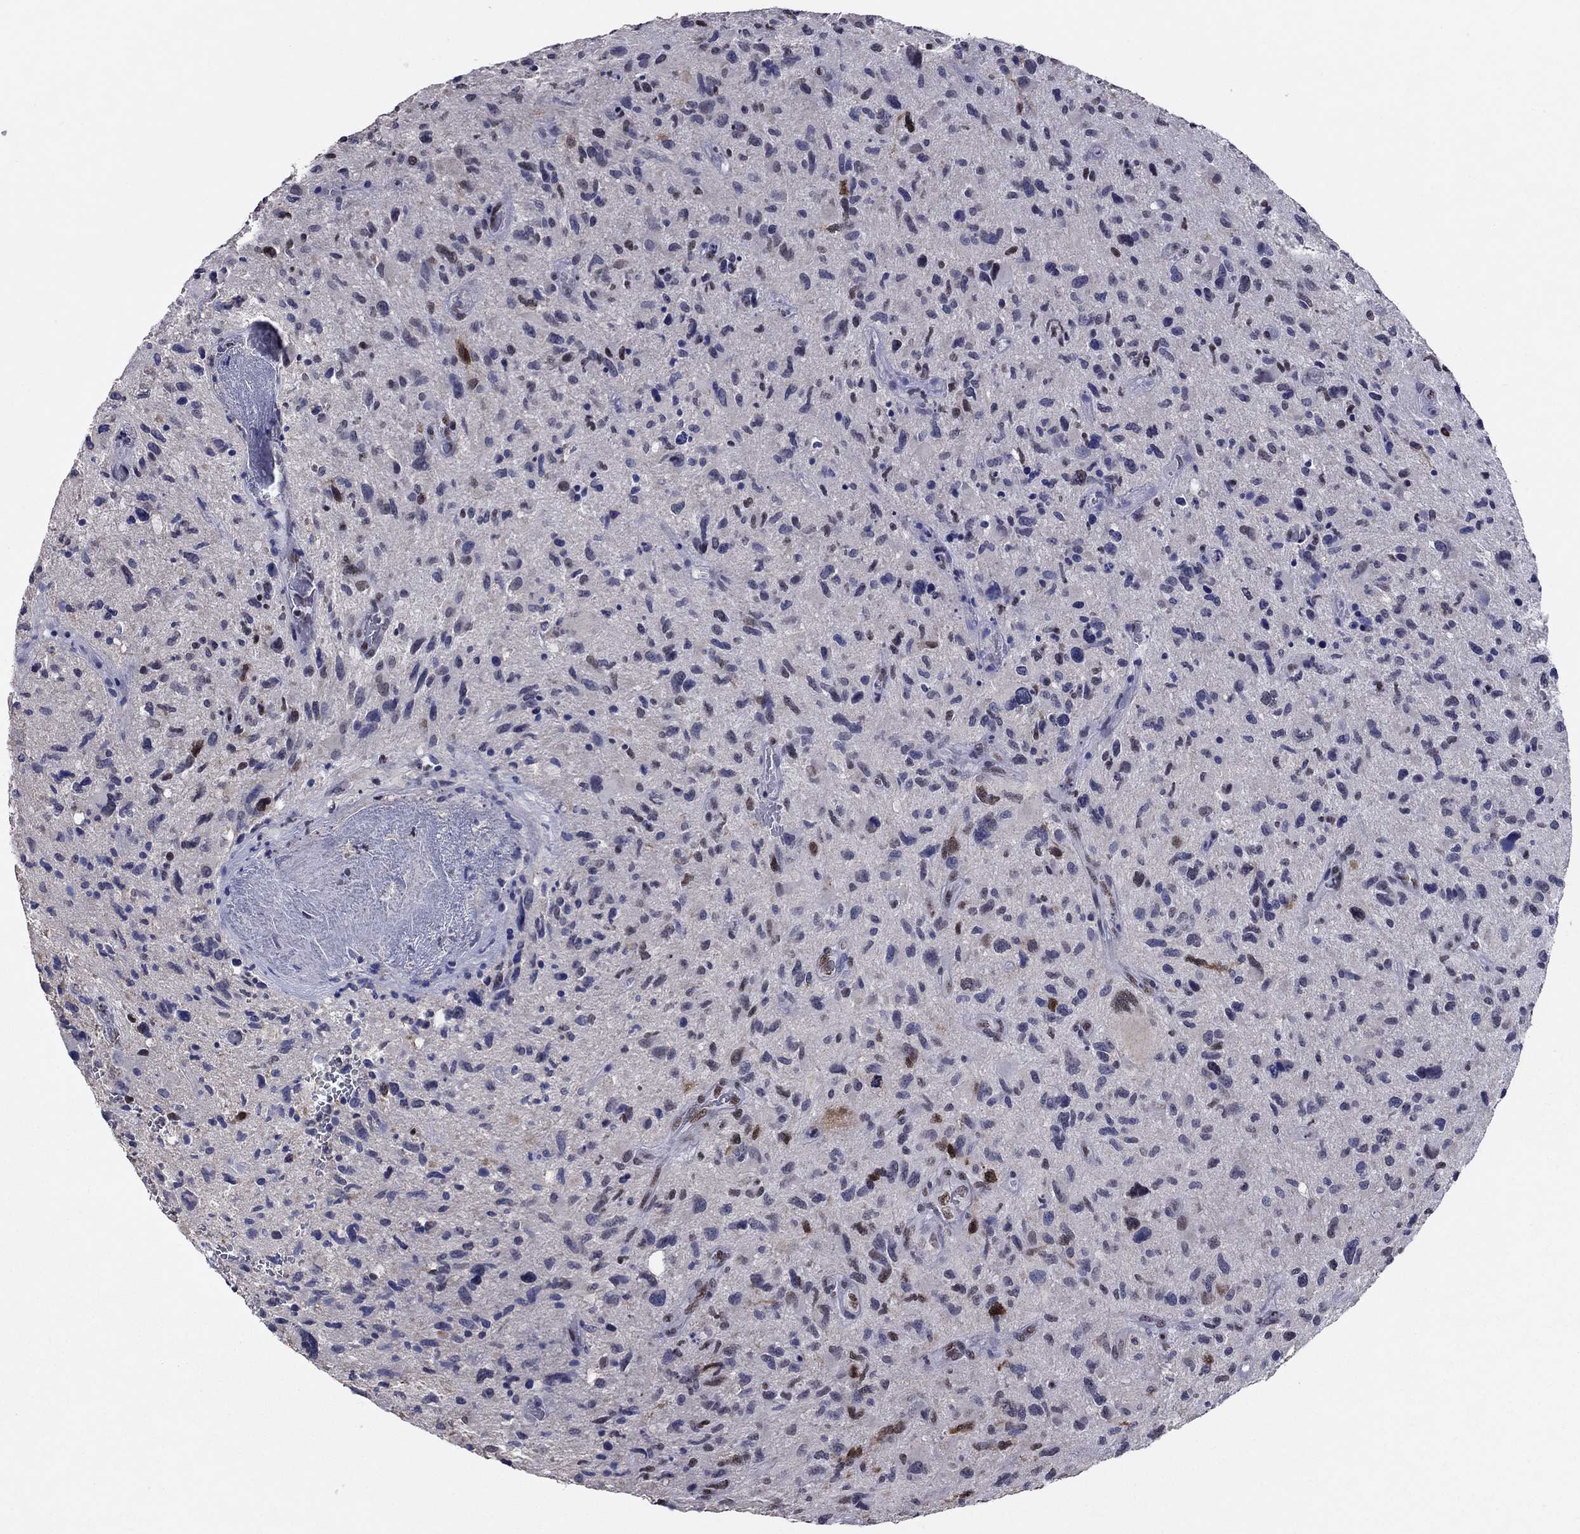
{"staining": {"intensity": "negative", "quantity": "none", "location": "none"}, "tissue": "glioma", "cell_type": "Tumor cells", "image_type": "cancer", "snomed": [{"axis": "morphology", "description": "Glioma, malignant, NOS"}, {"axis": "morphology", "description": "Glioma, malignant, High grade"}, {"axis": "topography", "description": "Brain"}], "caption": "Image shows no protein positivity in tumor cells of glioma tissue. The staining was performed using DAB to visualize the protein expression in brown, while the nuclei were stained in blue with hematoxylin (Magnification: 20x).", "gene": "TYMS", "patient": {"sex": "female", "age": 71}}